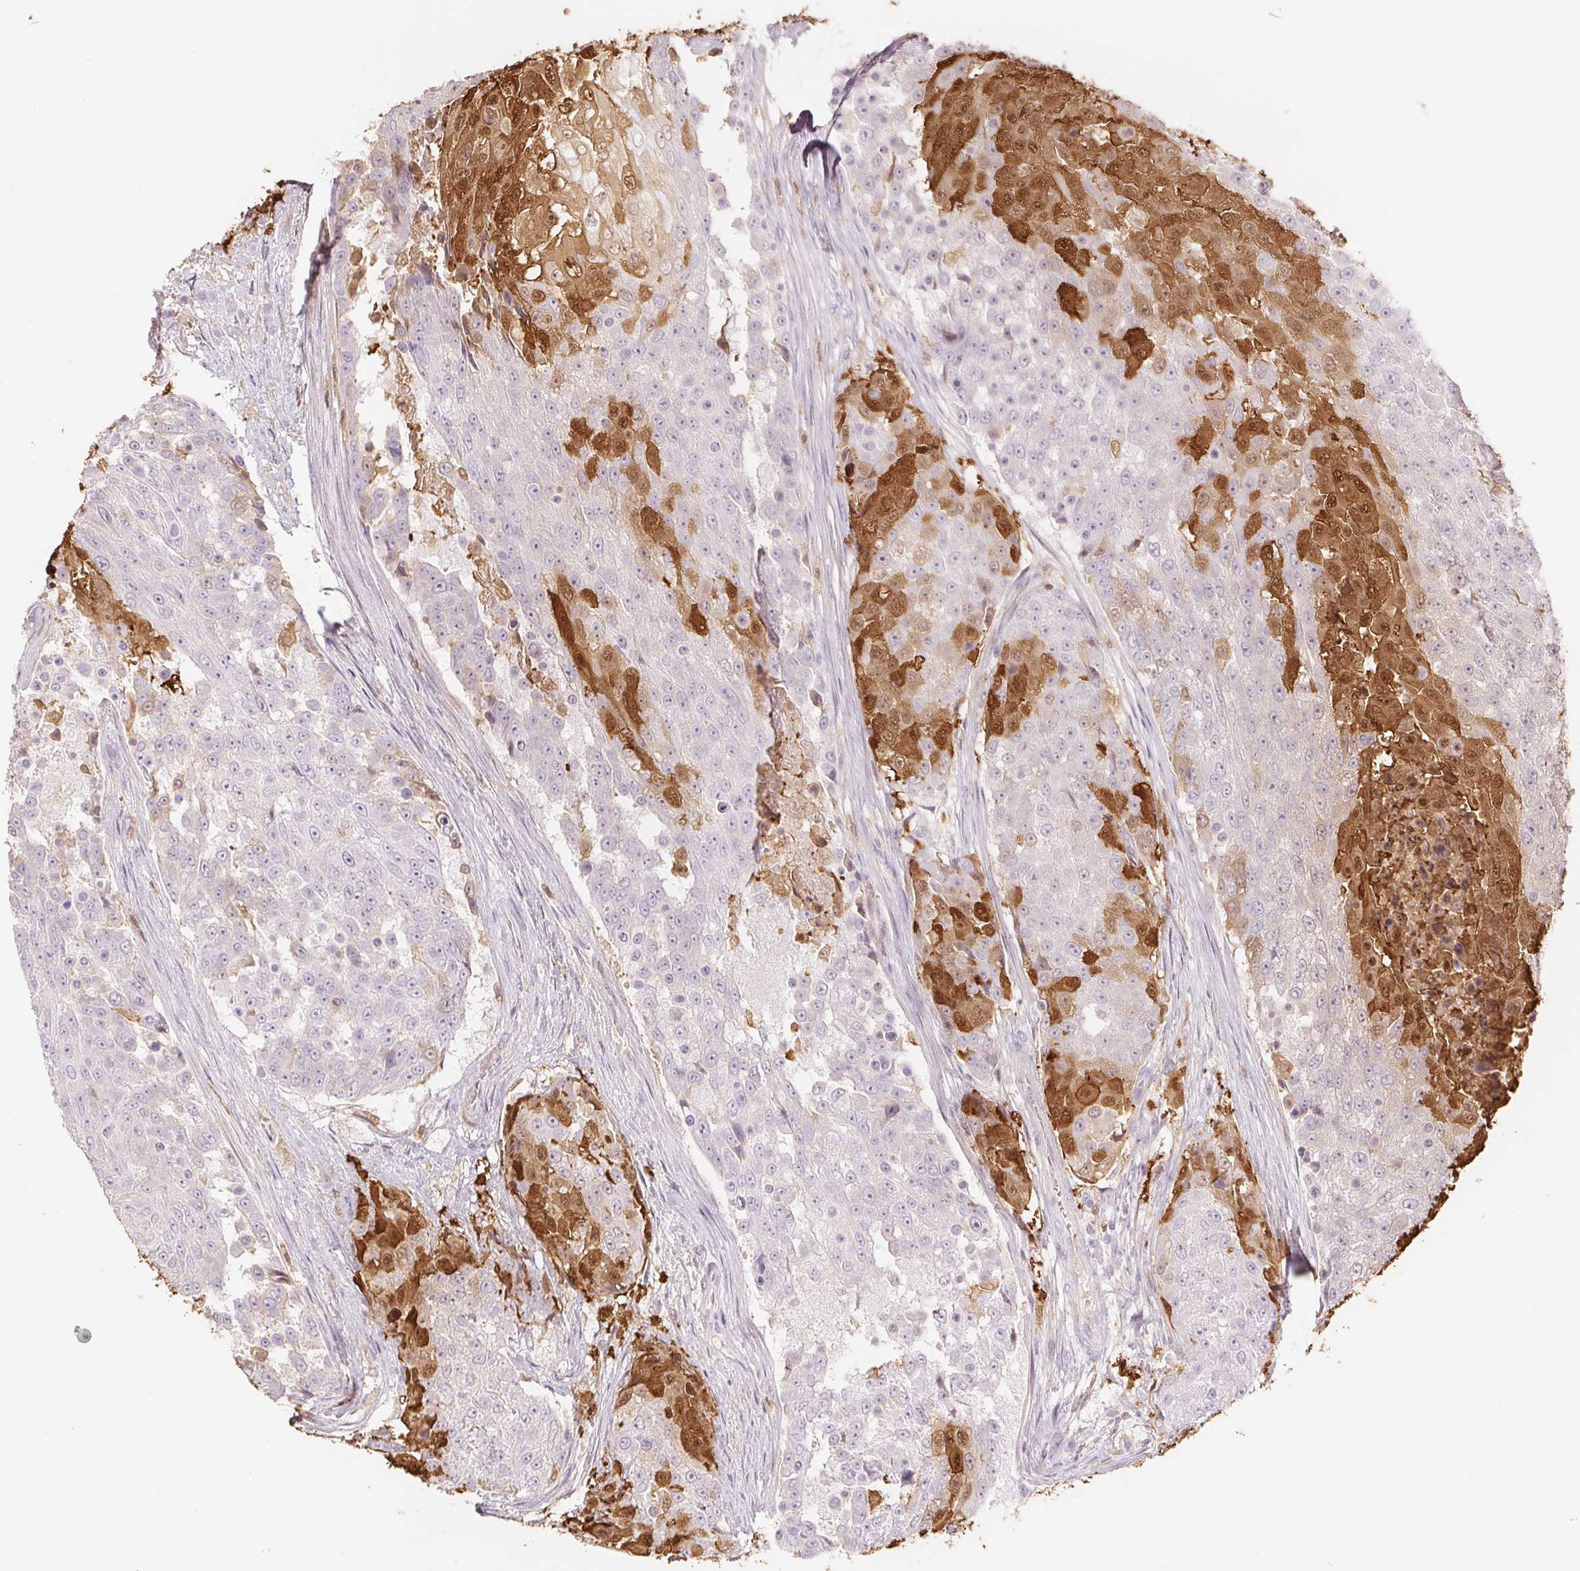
{"staining": {"intensity": "strong", "quantity": "<25%", "location": "cytoplasmic/membranous,nuclear"}, "tissue": "urothelial cancer", "cell_type": "Tumor cells", "image_type": "cancer", "snomed": [{"axis": "morphology", "description": "Urothelial carcinoma, High grade"}, {"axis": "topography", "description": "Urinary bladder"}], "caption": "Immunohistochemistry (DAB) staining of urothelial cancer reveals strong cytoplasmic/membranous and nuclear protein staining in approximately <25% of tumor cells. (DAB = brown stain, brightfield microscopy at high magnification).", "gene": "SPRR3", "patient": {"sex": "female", "age": 63}}